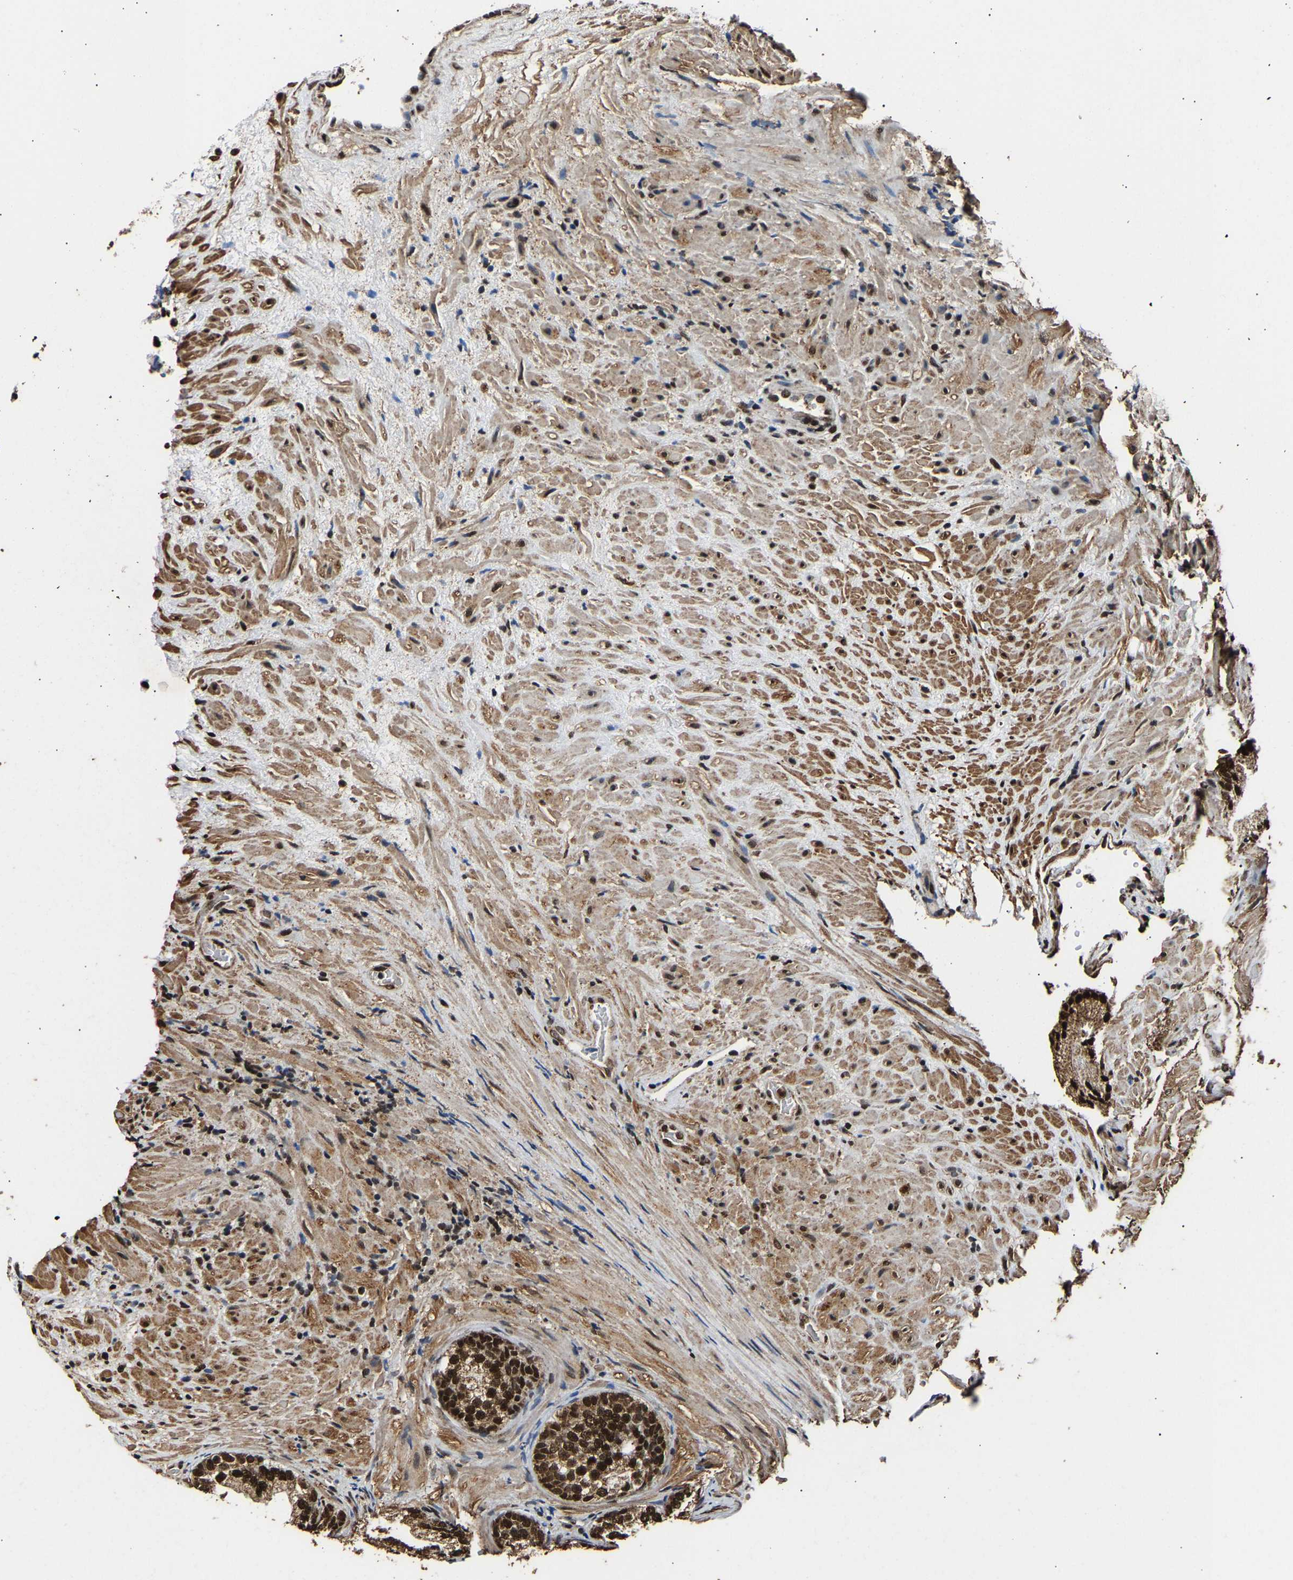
{"staining": {"intensity": "strong", "quantity": ">75%", "location": "cytoplasmic/membranous,nuclear"}, "tissue": "prostate", "cell_type": "Glandular cells", "image_type": "normal", "snomed": [{"axis": "morphology", "description": "Normal tissue, NOS"}, {"axis": "topography", "description": "Prostate"}], "caption": "Immunohistochemical staining of normal human prostate shows strong cytoplasmic/membranous,nuclear protein expression in about >75% of glandular cells.", "gene": "SAFB", "patient": {"sex": "male", "age": 76}}